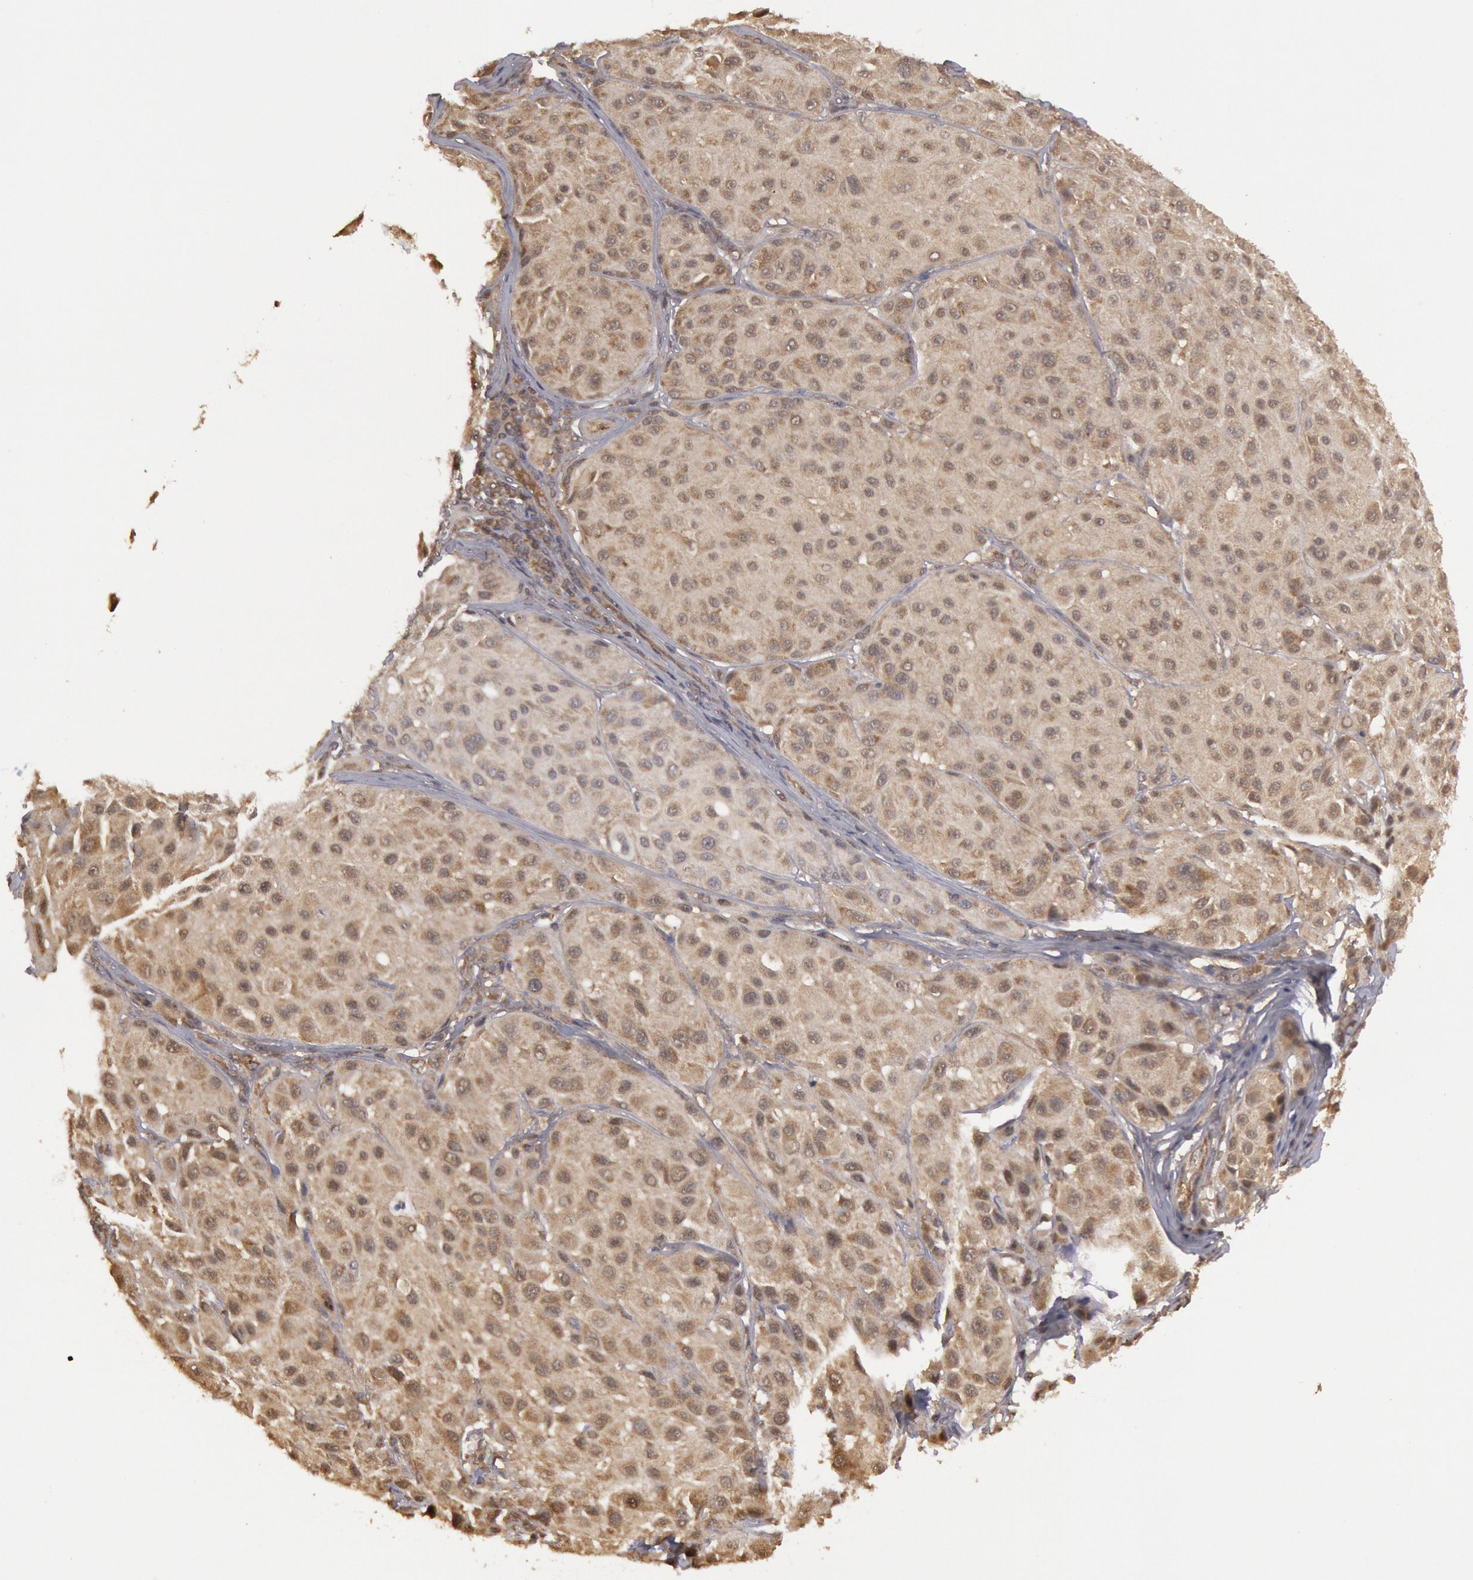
{"staining": {"intensity": "moderate", "quantity": ">75%", "location": "cytoplasmic/membranous"}, "tissue": "melanoma", "cell_type": "Tumor cells", "image_type": "cancer", "snomed": [{"axis": "morphology", "description": "Malignant melanoma, NOS"}, {"axis": "topography", "description": "Skin"}], "caption": "An image of human melanoma stained for a protein reveals moderate cytoplasmic/membranous brown staining in tumor cells. (DAB (3,3'-diaminobenzidine) IHC, brown staining for protein, blue staining for nuclei).", "gene": "USP14", "patient": {"sex": "male", "age": 36}}